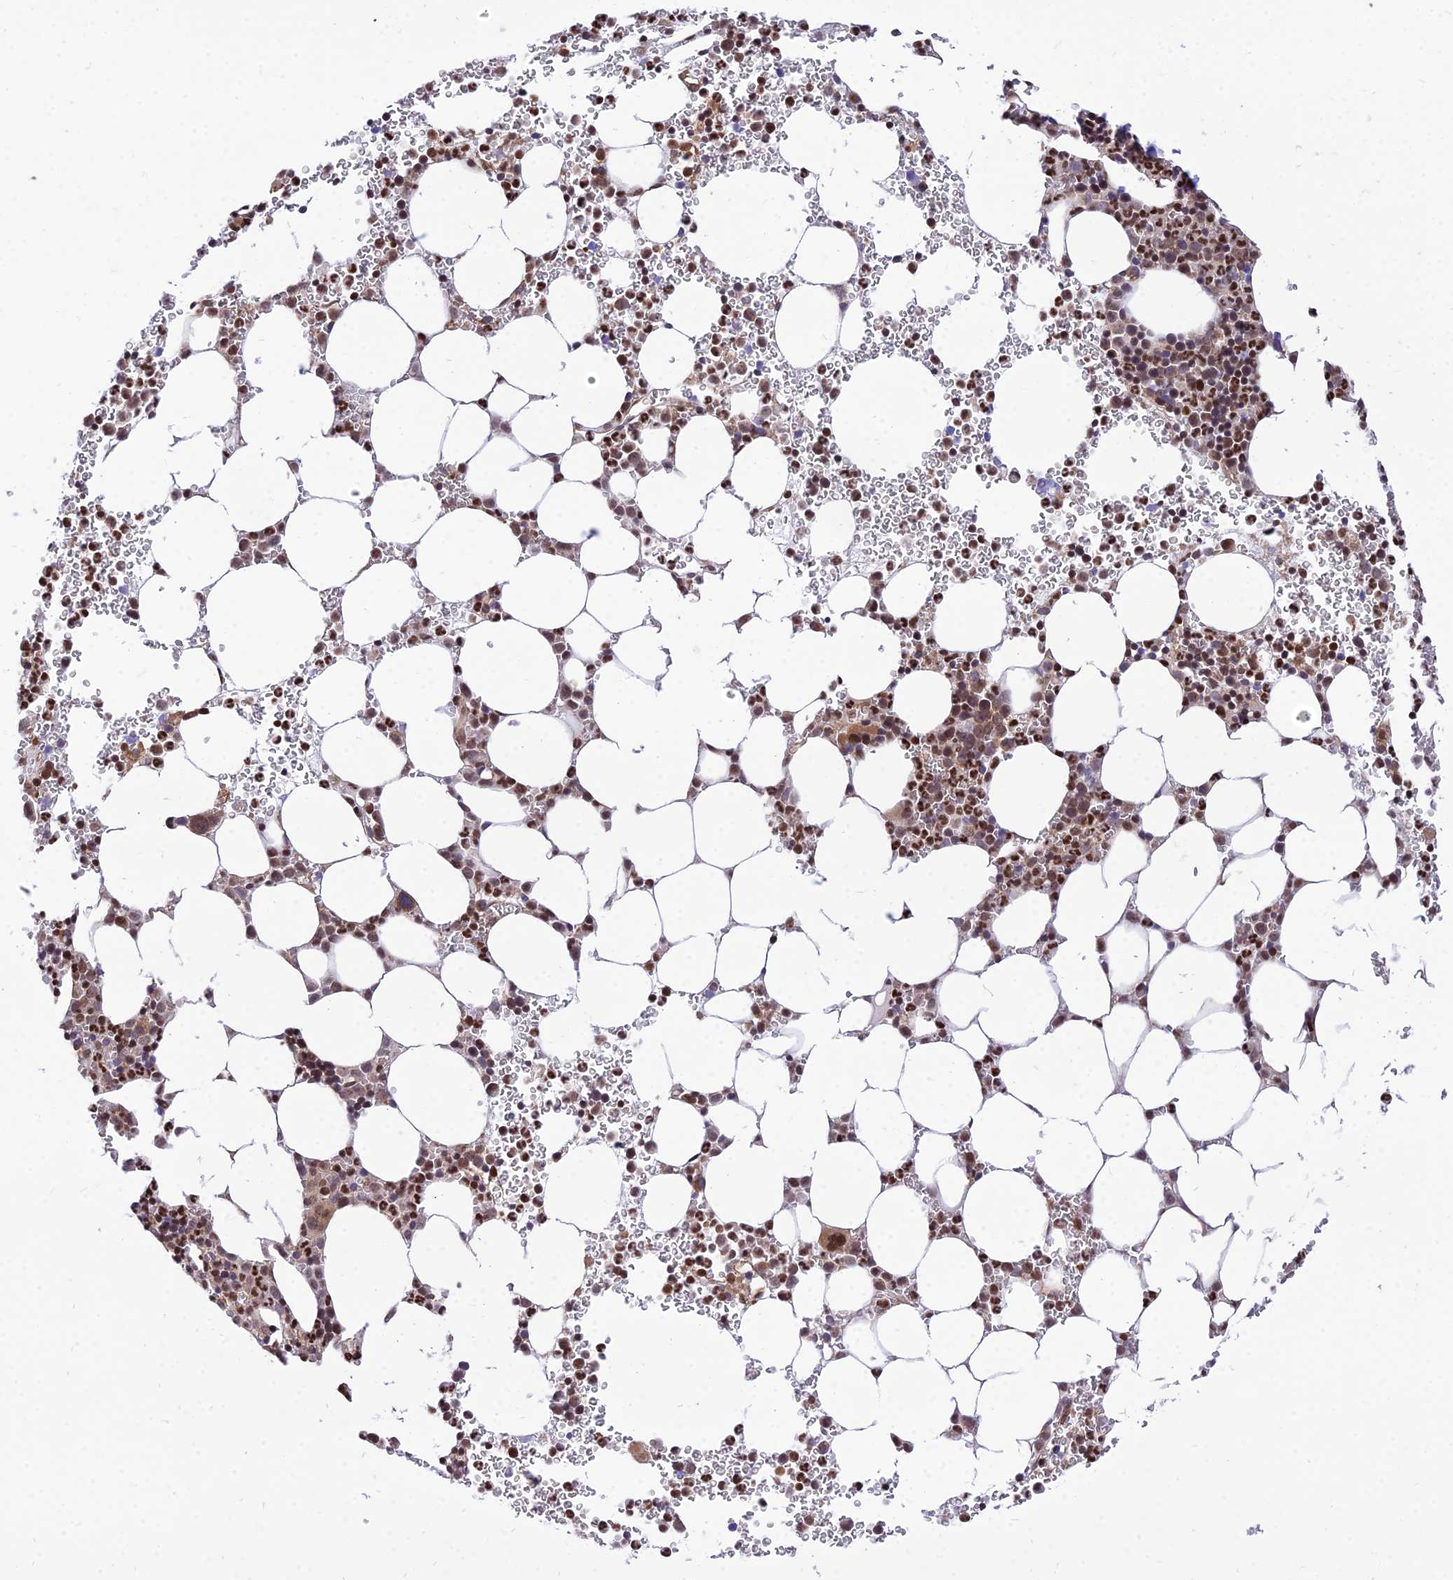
{"staining": {"intensity": "moderate", "quantity": ">75%", "location": "nuclear"}, "tissue": "bone marrow", "cell_type": "Hematopoietic cells", "image_type": "normal", "snomed": [{"axis": "morphology", "description": "Normal tissue, NOS"}, {"axis": "topography", "description": "Bone marrow"}], "caption": "Unremarkable bone marrow exhibits moderate nuclear positivity in approximately >75% of hematopoietic cells, visualized by immunohistochemistry. (DAB (3,3'-diaminobenzidine) = brown stain, brightfield microscopy at high magnification).", "gene": "SMG6", "patient": {"sex": "female", "age": 78}}